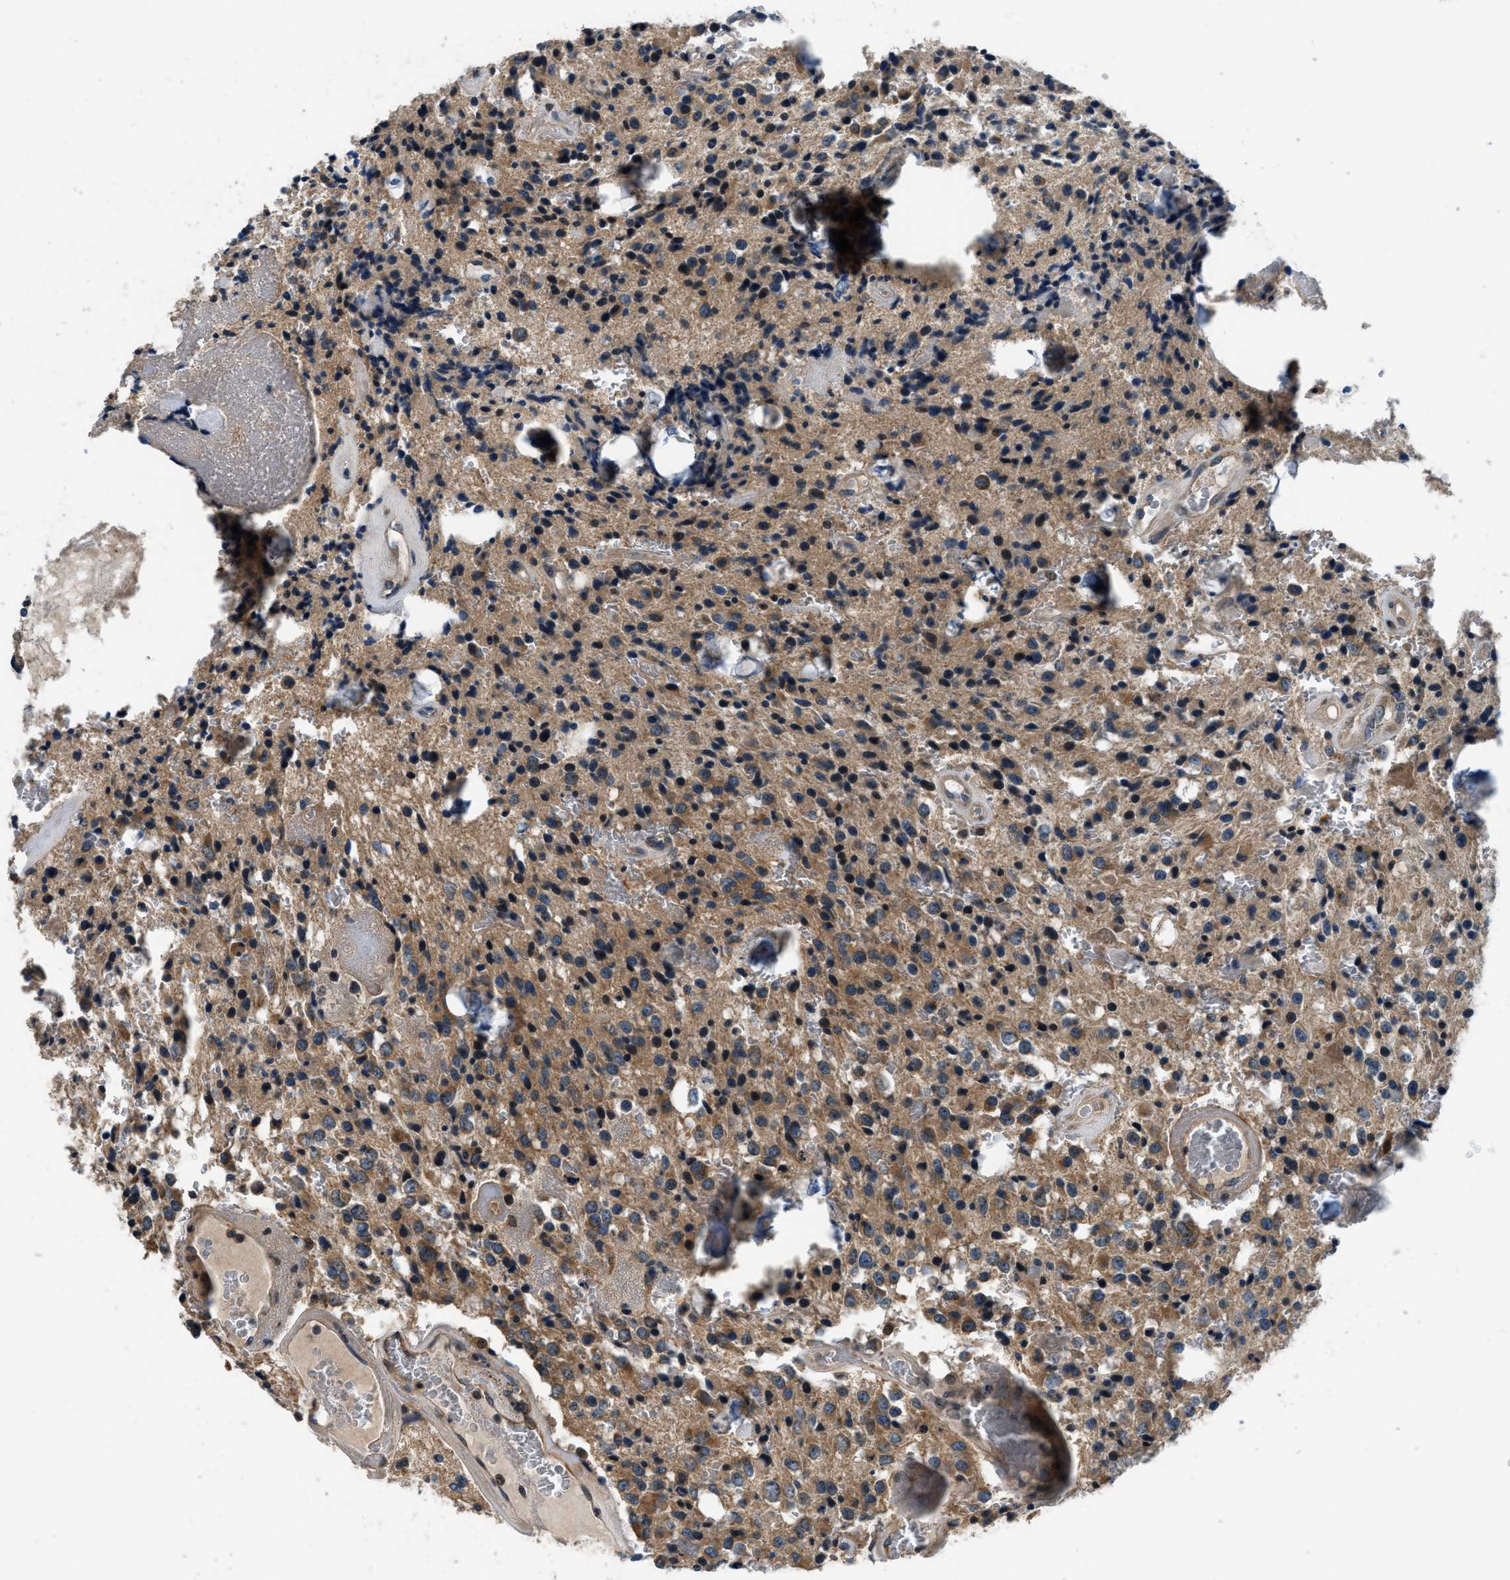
{"staining": {"intensity": "moderate", "quantity": ">75%", "location": "cytoplasmic/membranous"}, "tissue": "glioma", "cell_type": "Tumor cells", "image_type": "cancer", "snomed": [{"axis": "morphology", "description": "Glioma, malignant, Low grade"}, {"axis": "topography", "description": "Brain"}], "caption": "Glioma stained with a protein marker reveals moderate staining in tumor cells.", "gene": "SSH2", "patient": {"sex": "male", "age": 58}}